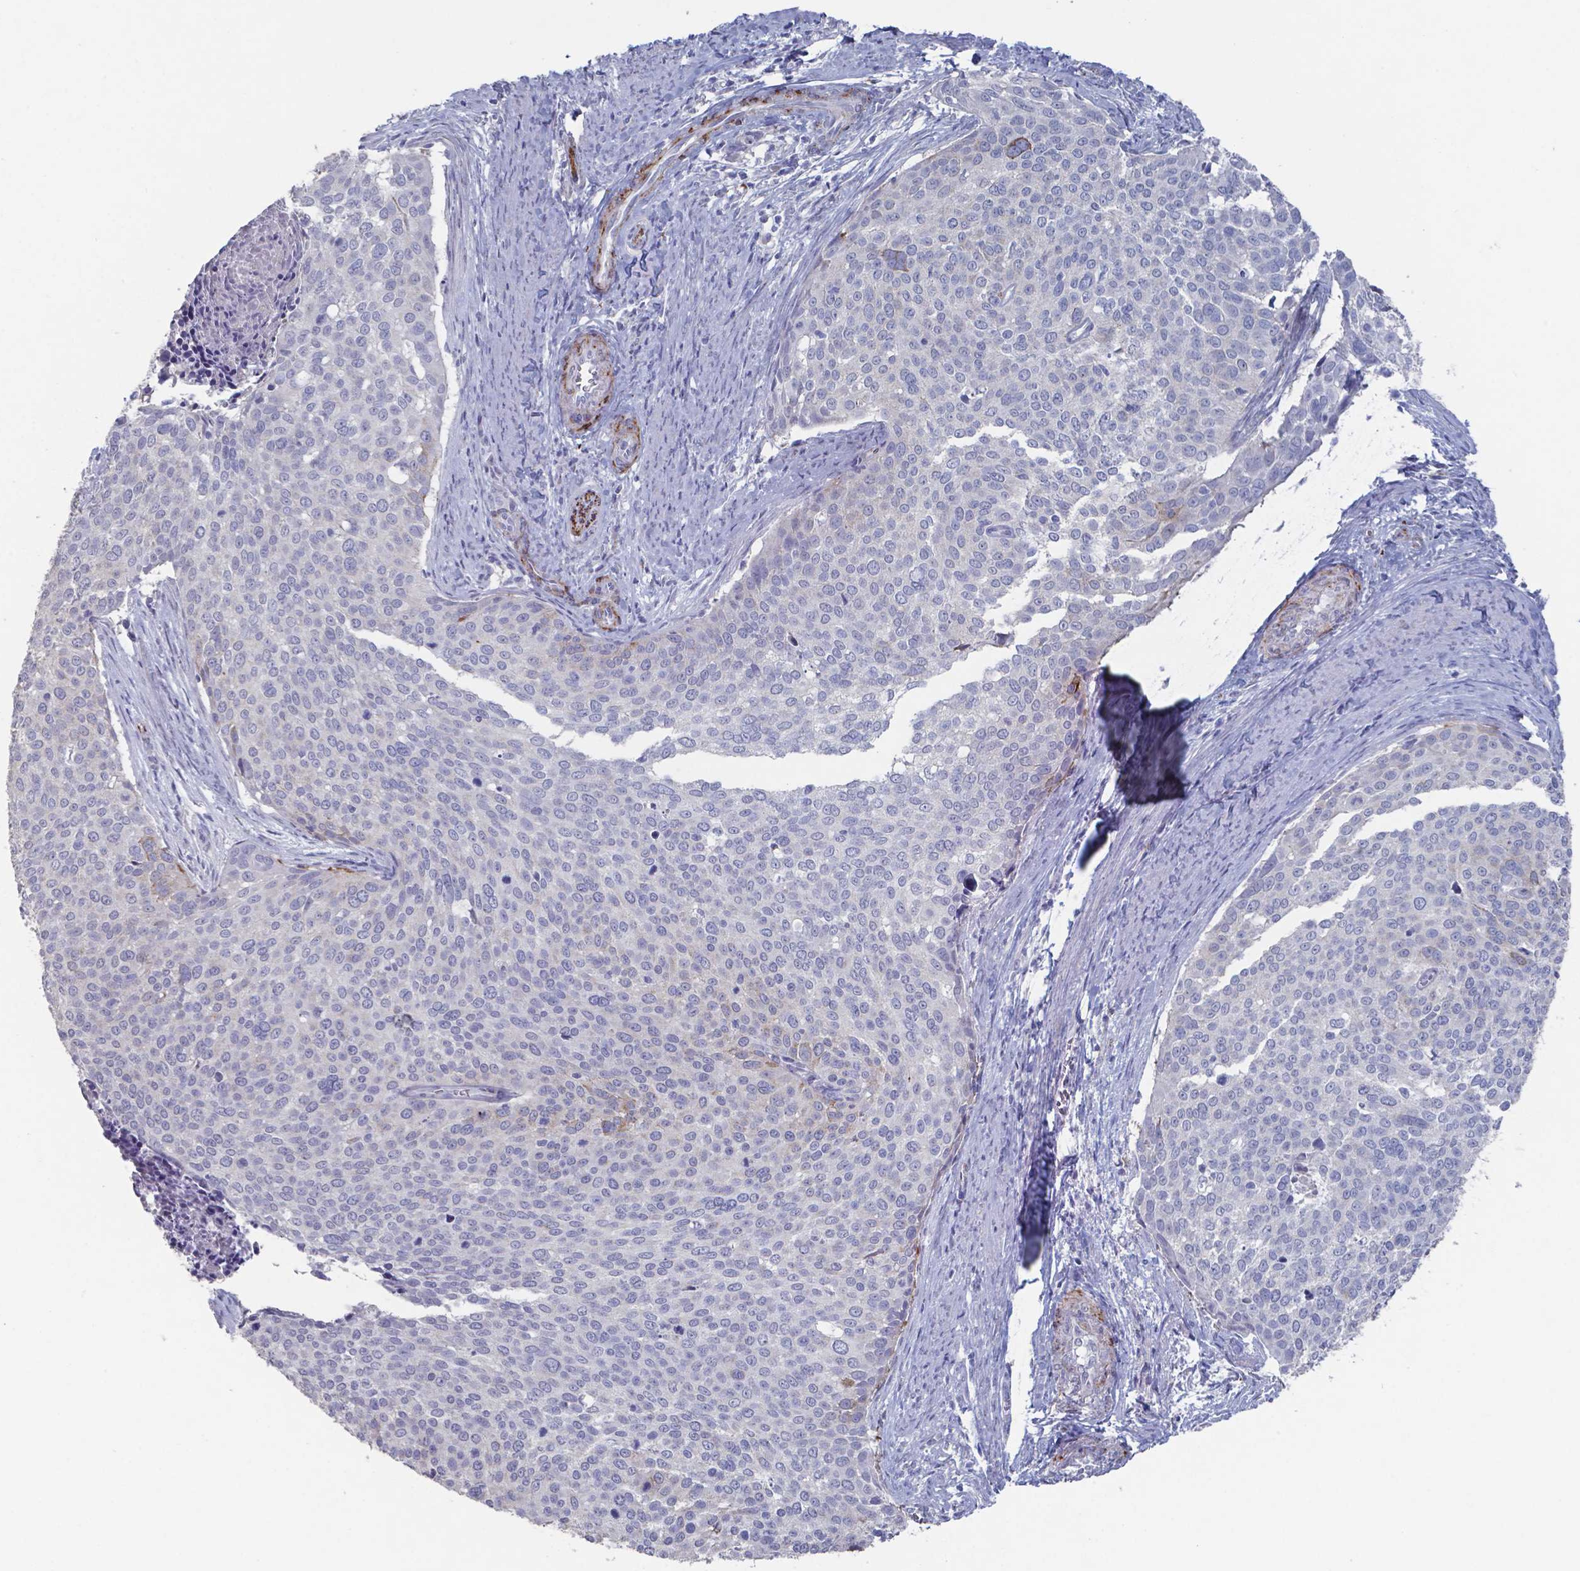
{"staining": {"intensity": "negative", "quantity": "none", "location": "none"}, "tissue": "cervical cancer", "cell_type": "Tumor cells", "image_type": "cancer", "snomed": [{"axis": "morphology", "description": "Squamous cell carcinoma, NOS"}, {"axis": "topography", "description": "Cervix"}], "caption": "An immunohistochemistry (IHC) histopathology image of cervical cancer is shown. There is no staining in tumor cells of cervical cancer.", "gene": "PLA2R1", "patient": {"sex": "female", "age": 39}}